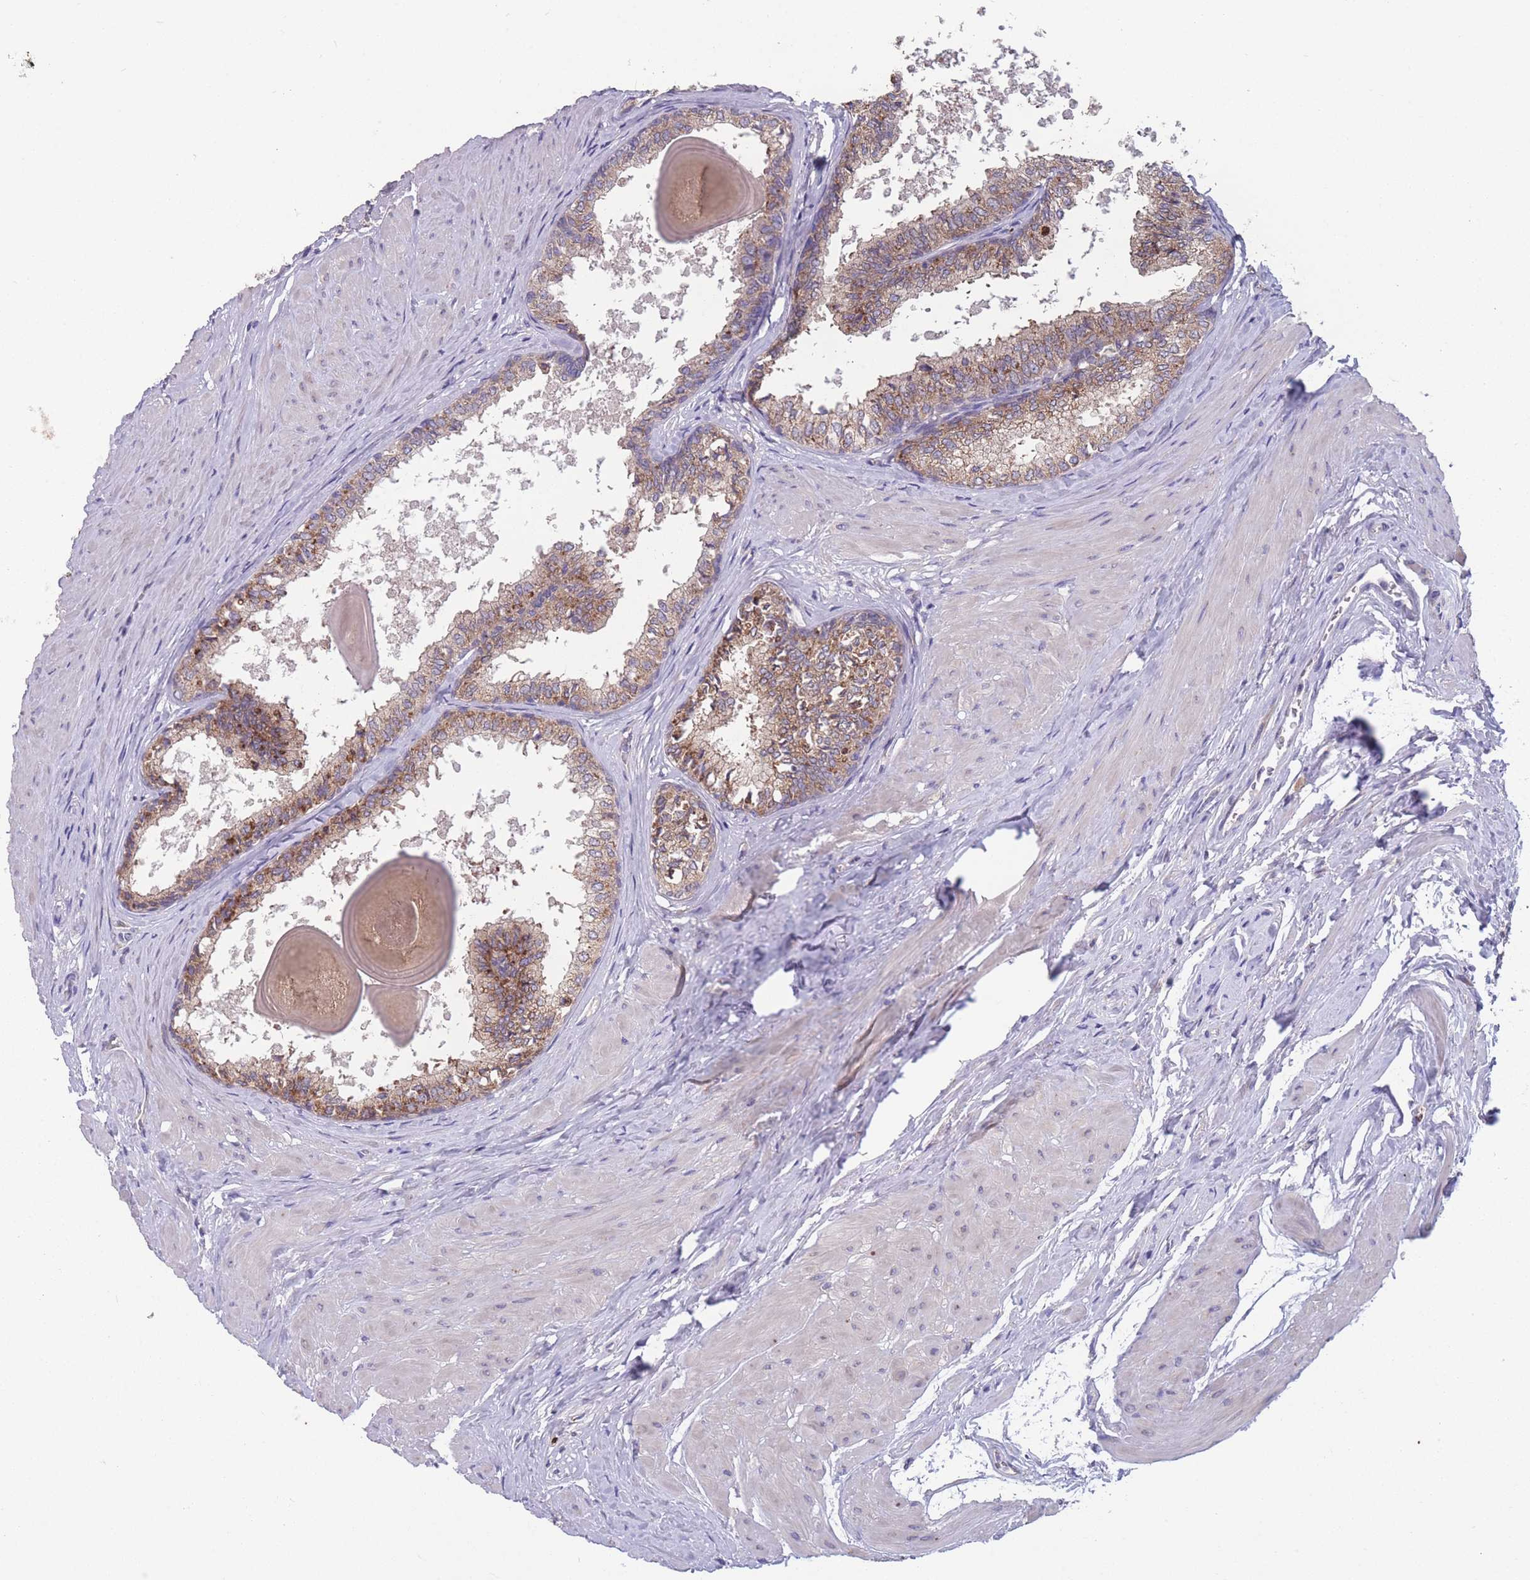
{"staining": {"intensity": "moderate", "quantity": "25%-75%", "location": "cytoplasmic/membranous"}, "tissue": "prostate", "cell_type": "Glandular cells", "image_type": "normal", "snomed": [{"axis": "morphology", "description": "Normal tissue, NOS"}, {"axis": "topography", "description": "Prostate"}], "caption": "Immunohistochemical staining of normal prostate displays medium levels of moderate cytoplasmic/membranous expression in approximately 25%-75% of glandular cells. The protein of interest is stained brown, and the nuclei are stained in blue (DAB (3,3'-diaminobenzidine) IHC with brightfield microscopy, high magnification).", "gene": "STIM2", "patient": {"sex": "male", "age": 48}}